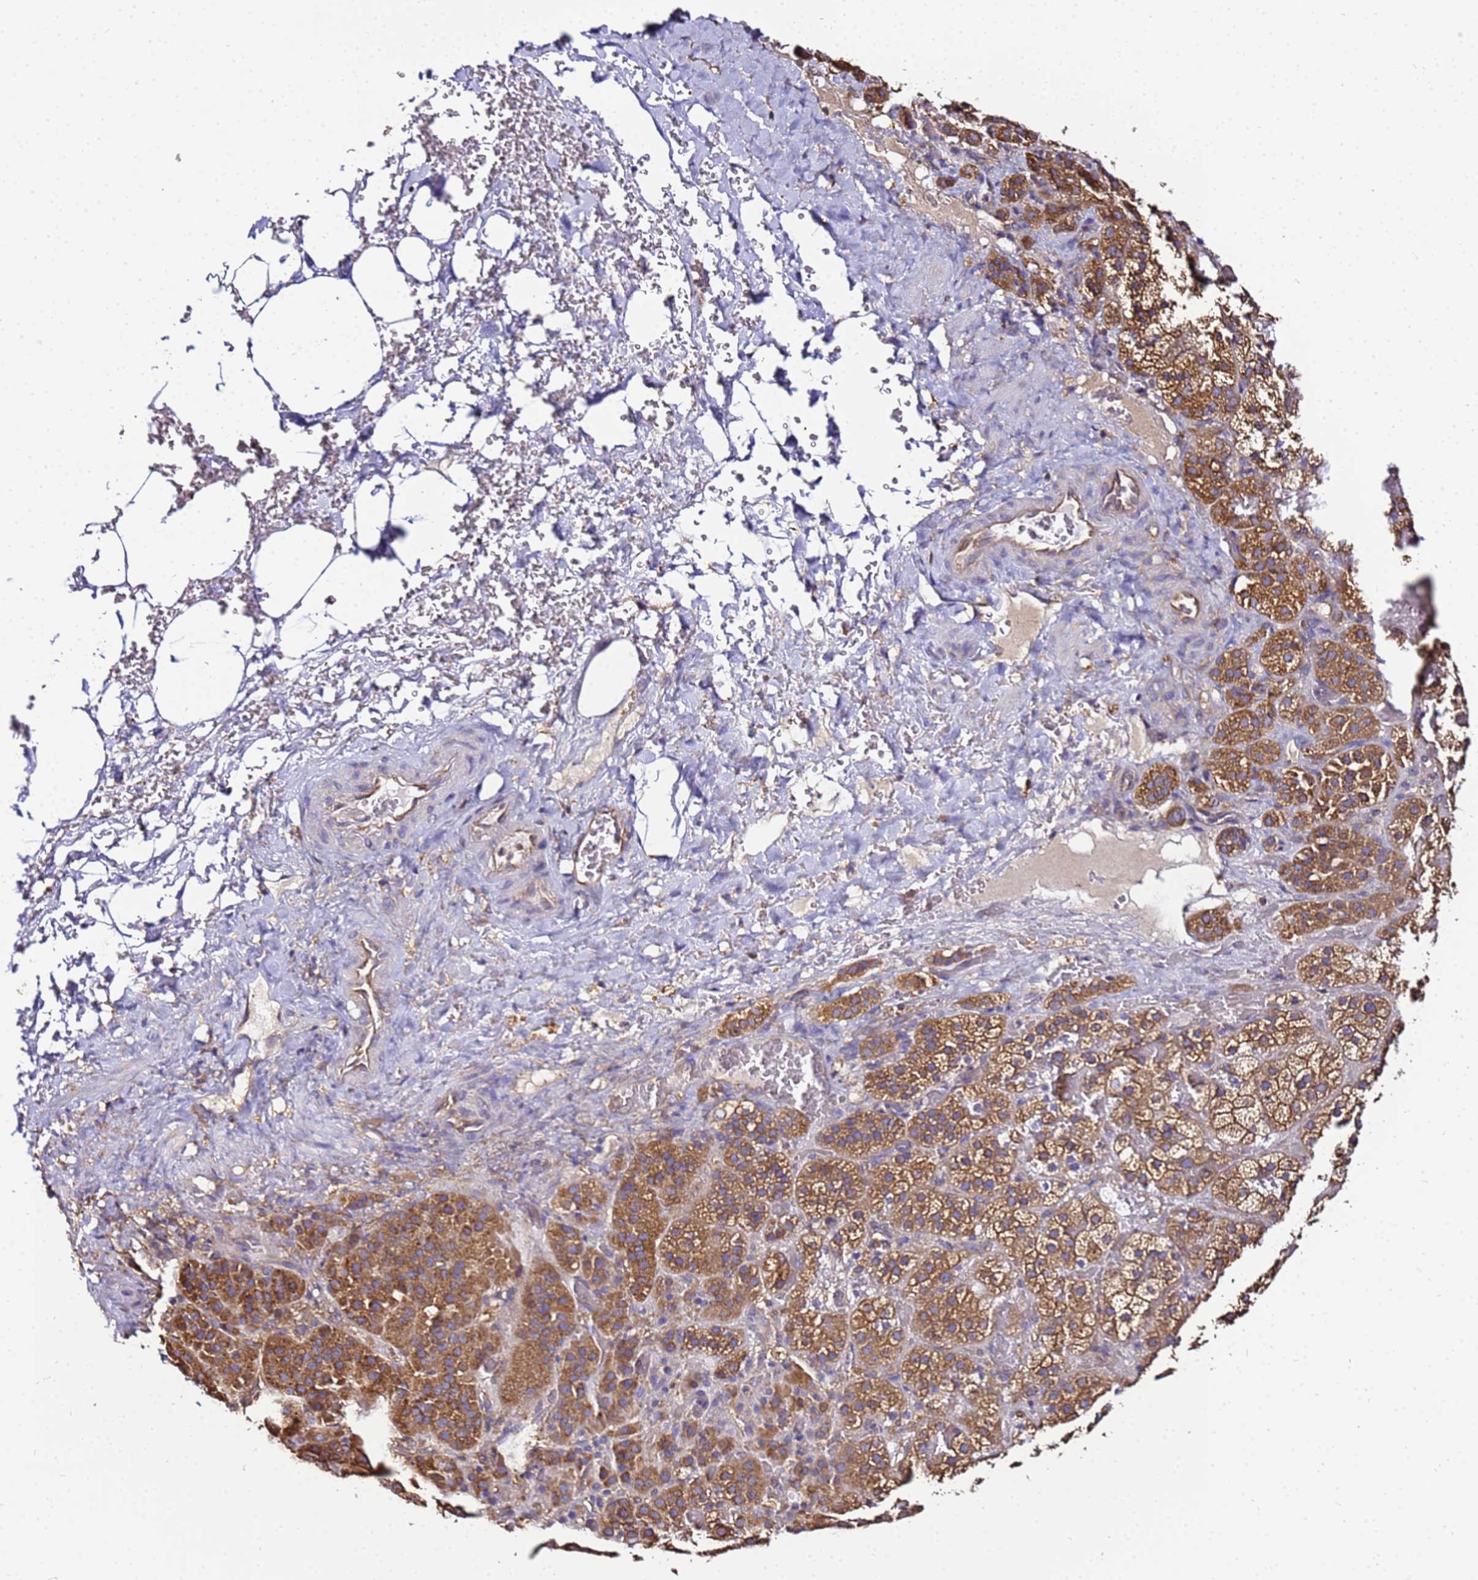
{"staining": {"intensity": "moderate", "quantity": ">75%", "location": "cytoplasmic/membranous"}, "tissue": "adrenal gland", "cell_type": "Glandular cells", "image_type": "normal", "snomed": [{"axis": "morphology", "description": "Normal tissue, NOS"}, {"axis": "topography", "description": "Adrenal gland"}], "caption": "Moderate cytoplasmic/membranous positivity for a protein is identified in approximately >75% of glandular cells of normal adrenal gland using IHC.", "gene": "NARS1", "patient": {"sex": "male", "age": 57}}